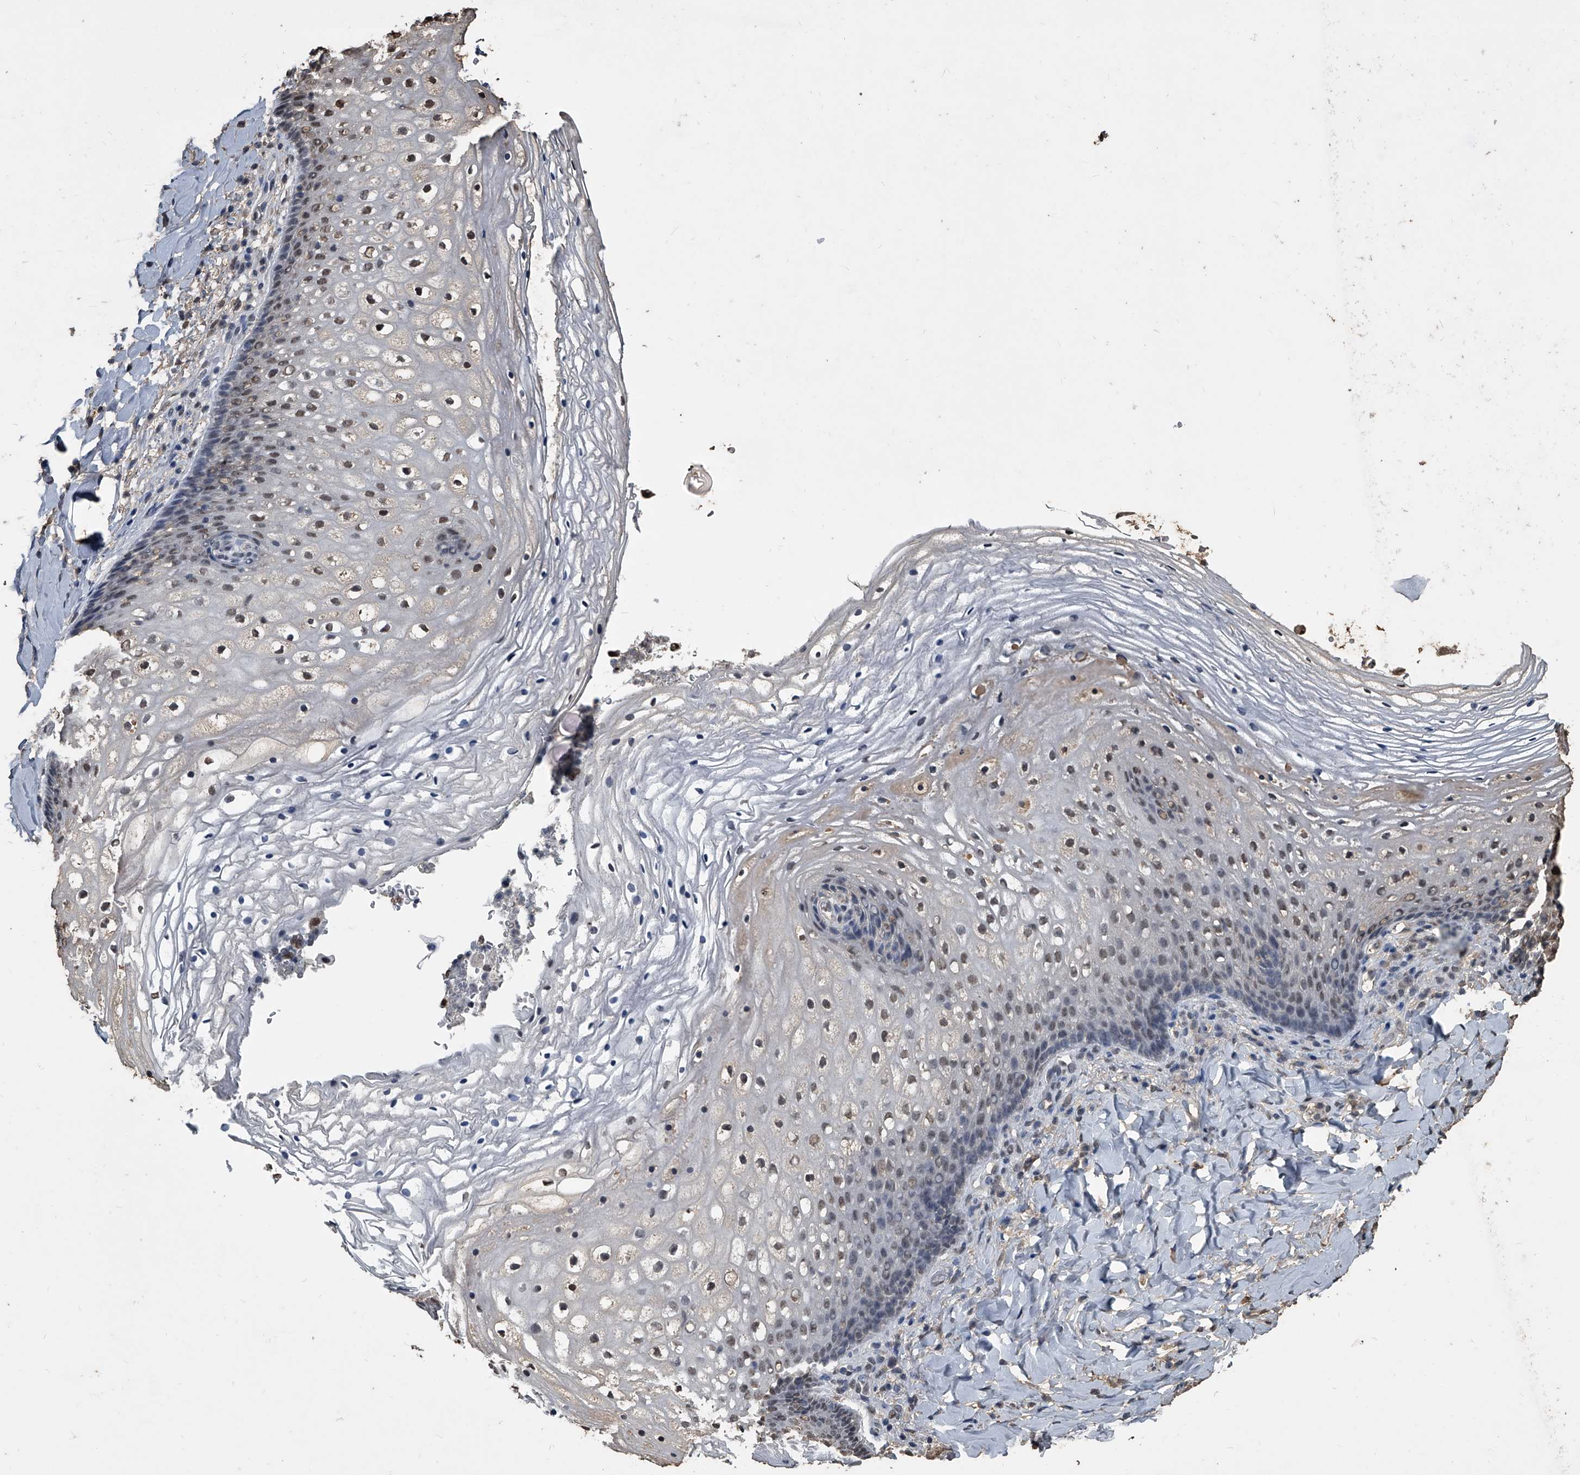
{"staining": {"intensity": "weak", "quantity": "25%-75%", "location": "nuclear"}, "tissue": "vagina", "cell_type": "Squamous epithelial cells", "image_type": "normal", "snomed": [{"axis": "morphology", "description": "Normal tissue, NOS"}, {"axis": "topography", "description": "Vagina"}], "caption": "Benign vagina displays weak nuclear staining in about 25%-75% of squamous epithelial cells (Brightfield microscopy of DAB IHC at high magnification)..", "gene": "MATR3", "patient": {"sex": "female", "age": 60}}